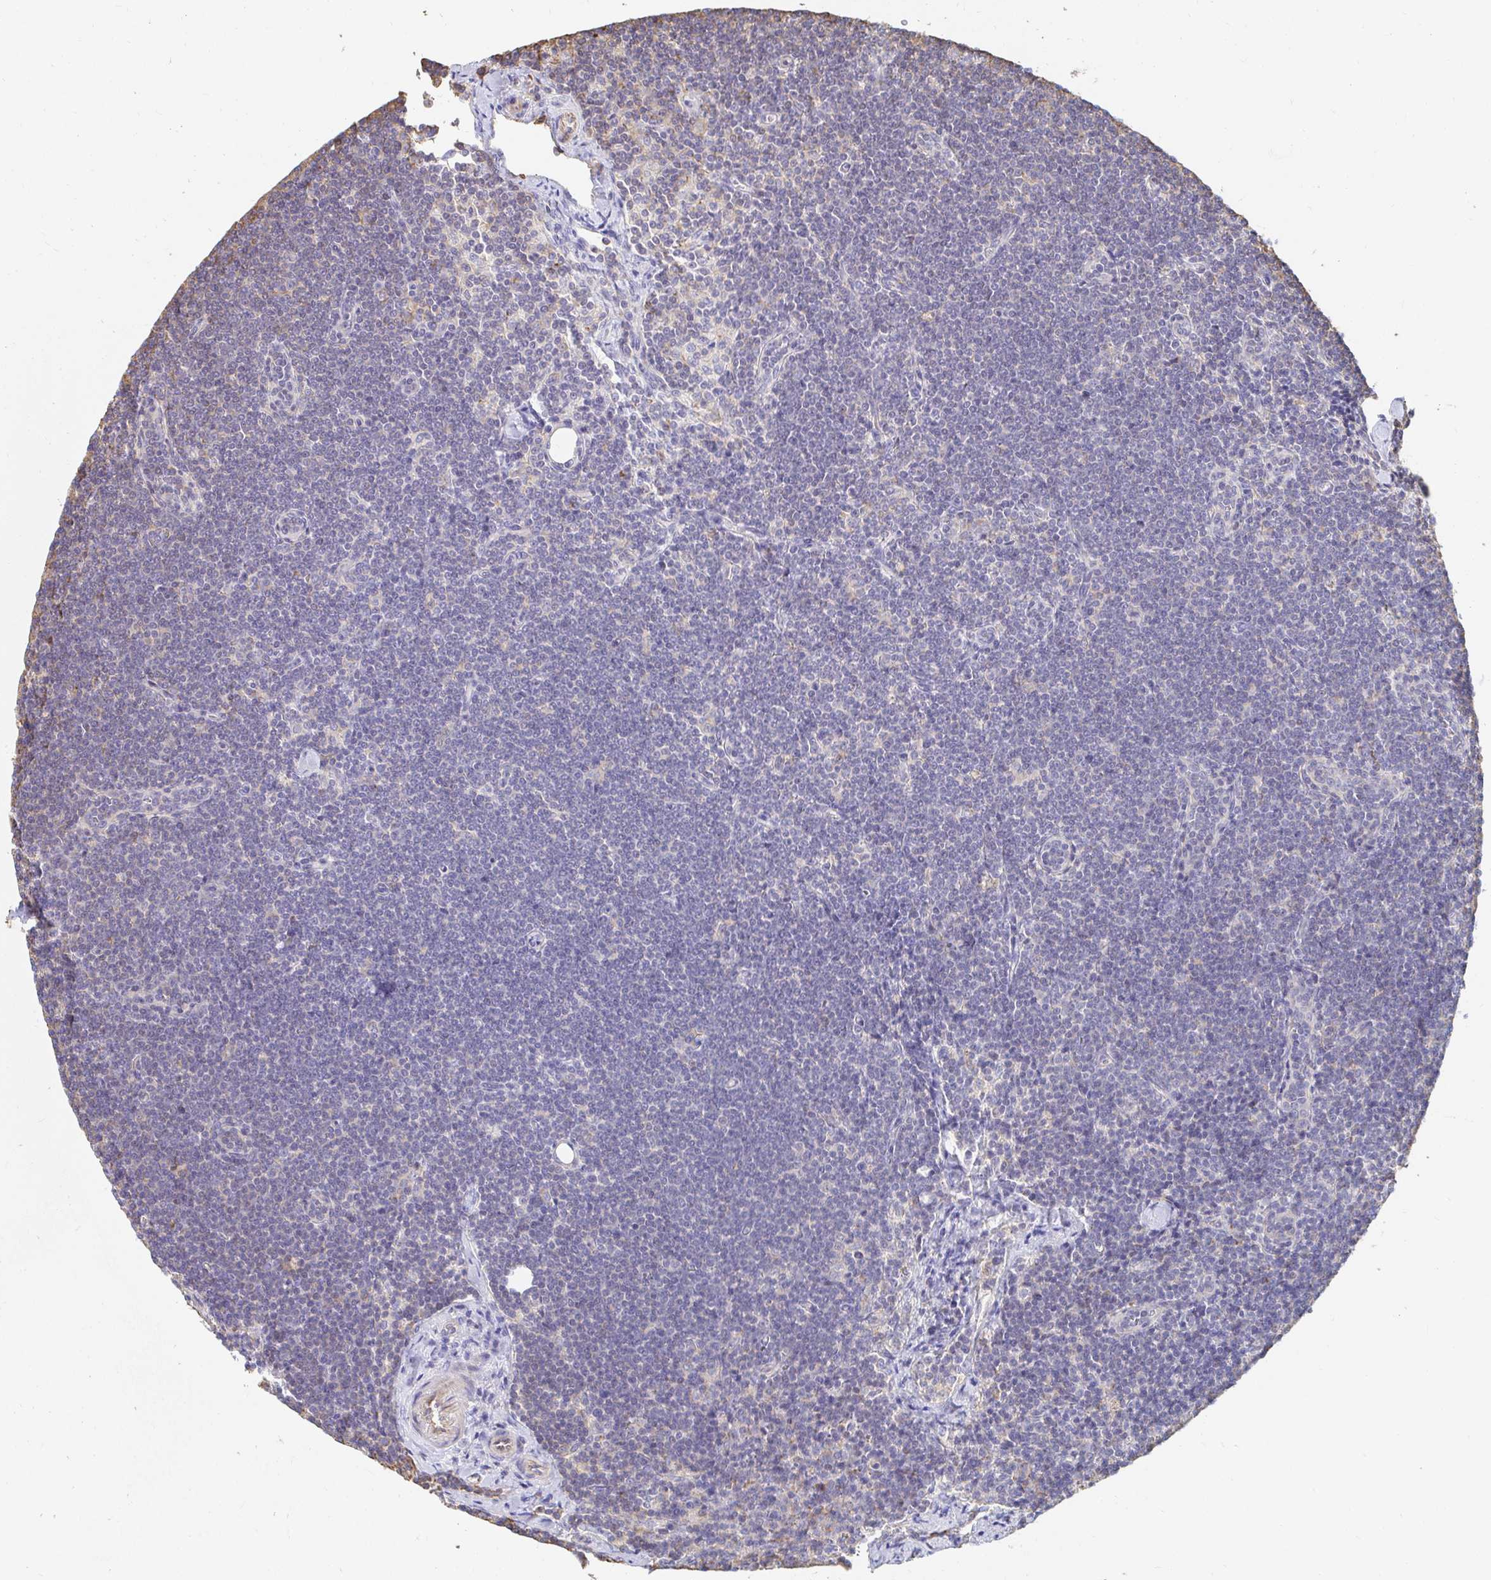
{"staining": {"intensity": "negative", "quantity": "none", "location": "none"}, "tissue": "lymphoma", "cell_type": "Tumor cells", "image_type": "cancer", "snomed": [{"axis": "morphology", "description": "Malignant lymphoma, non-Hodgkin's type, Low grade"}, {"axis": "topography", "description": "Lymph node"}], "caption": "The image displays no significant staining in tumor cells of malignant lymphoma, non-Hodgkin's type (low-grade).", "gene": "PTPN14", "patient": {"sex": "female", "age": 73}}